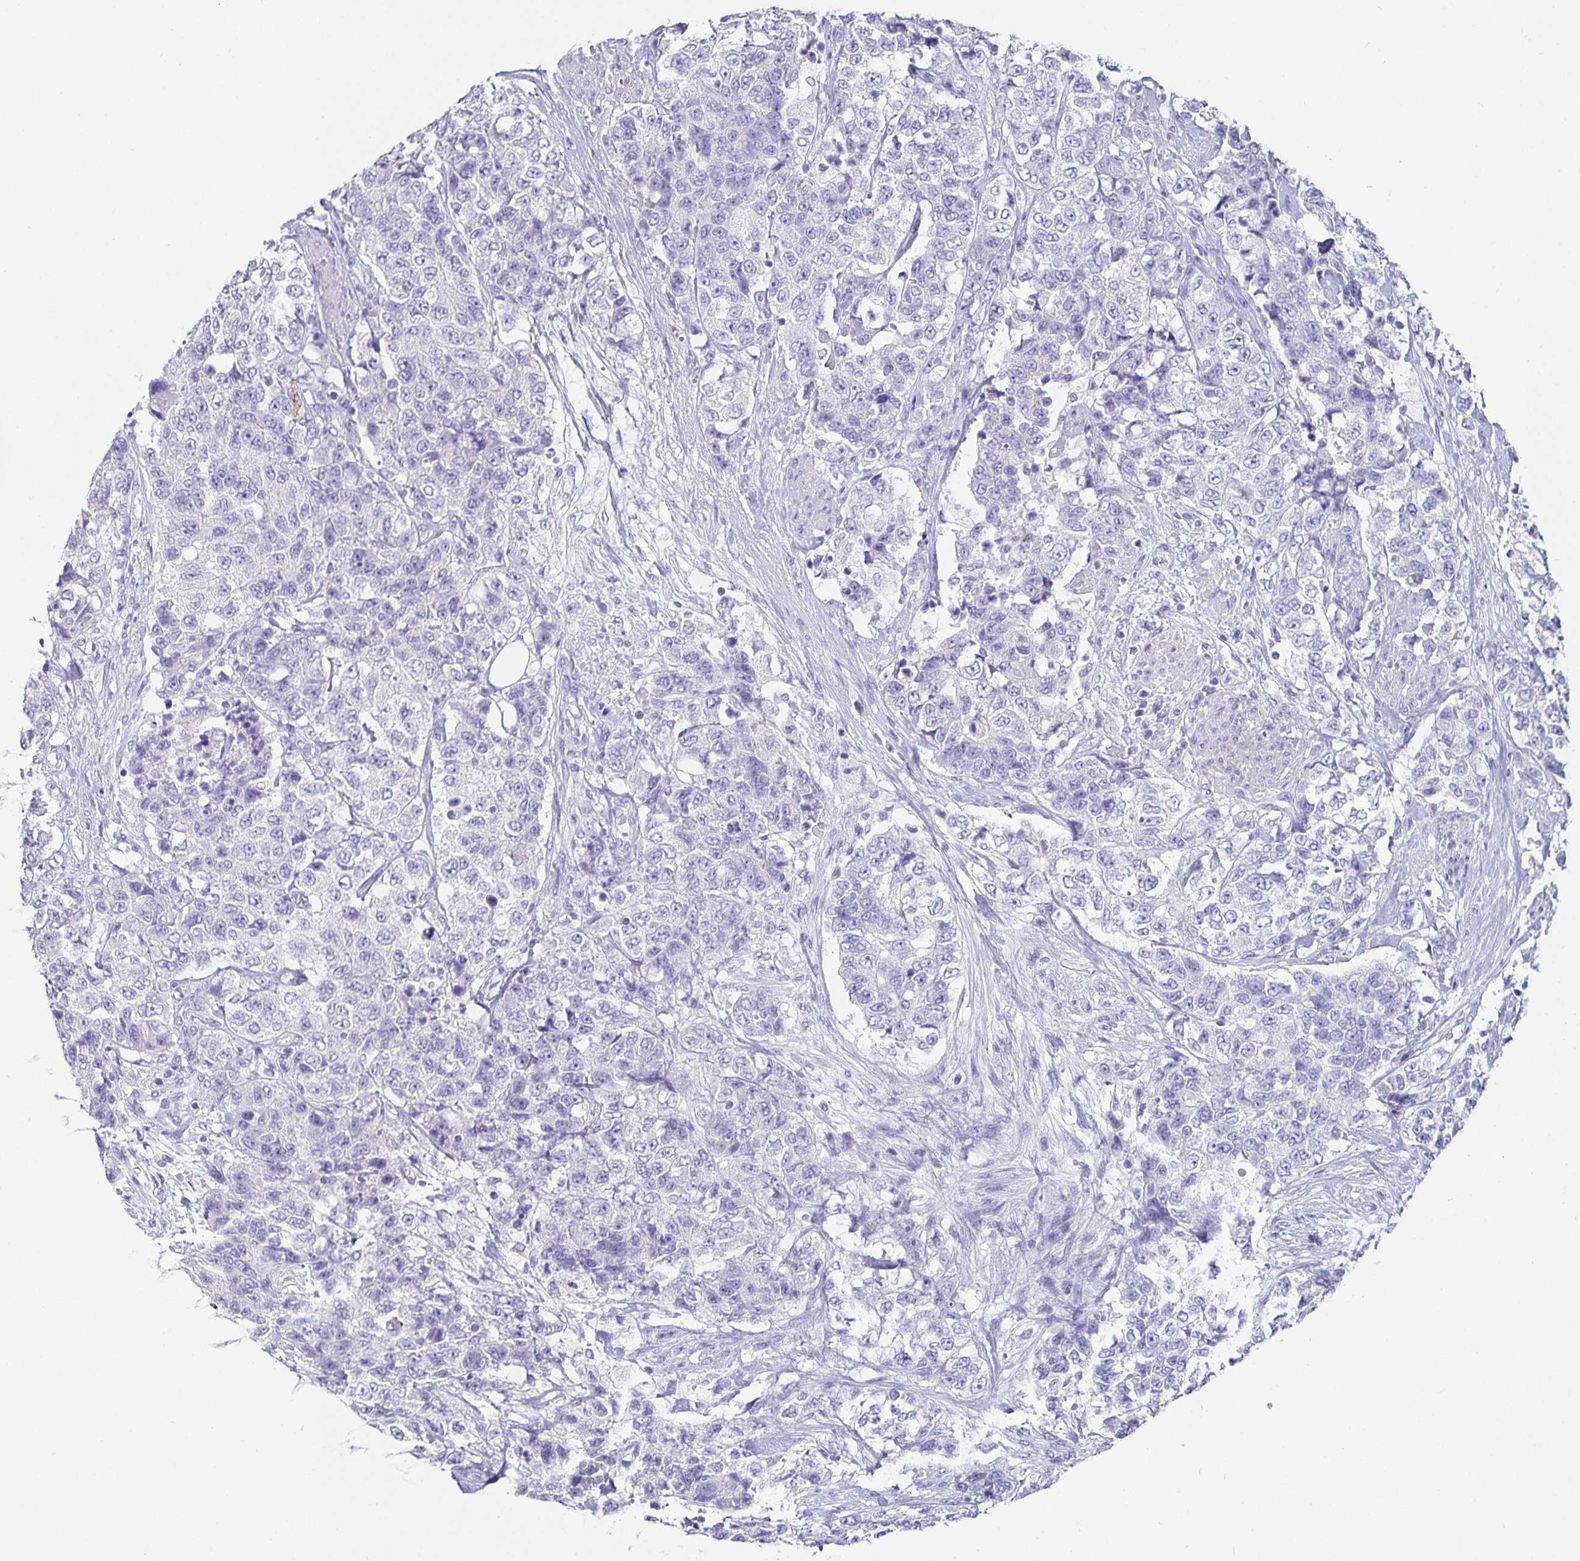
{"staining": {"intensity": "negative", "quantity": "none", "location": "none"}, "tissue": "urothelial cancer", "cell_type": "Tumor cells", "image_type": "cancer", "snomed": [{"axis": "morphology", "description": "Urothelial carcinoma, High grade"}, {"axis": "topography", "description": "Urinary bladder"}], "caption": "This is an immunohistochemistry image of human urothelial carcinoma (high-grade). There is no positivity in tumor cells.", "gene": "CHGA", "patient": {"sex": "female", "age": 78}}